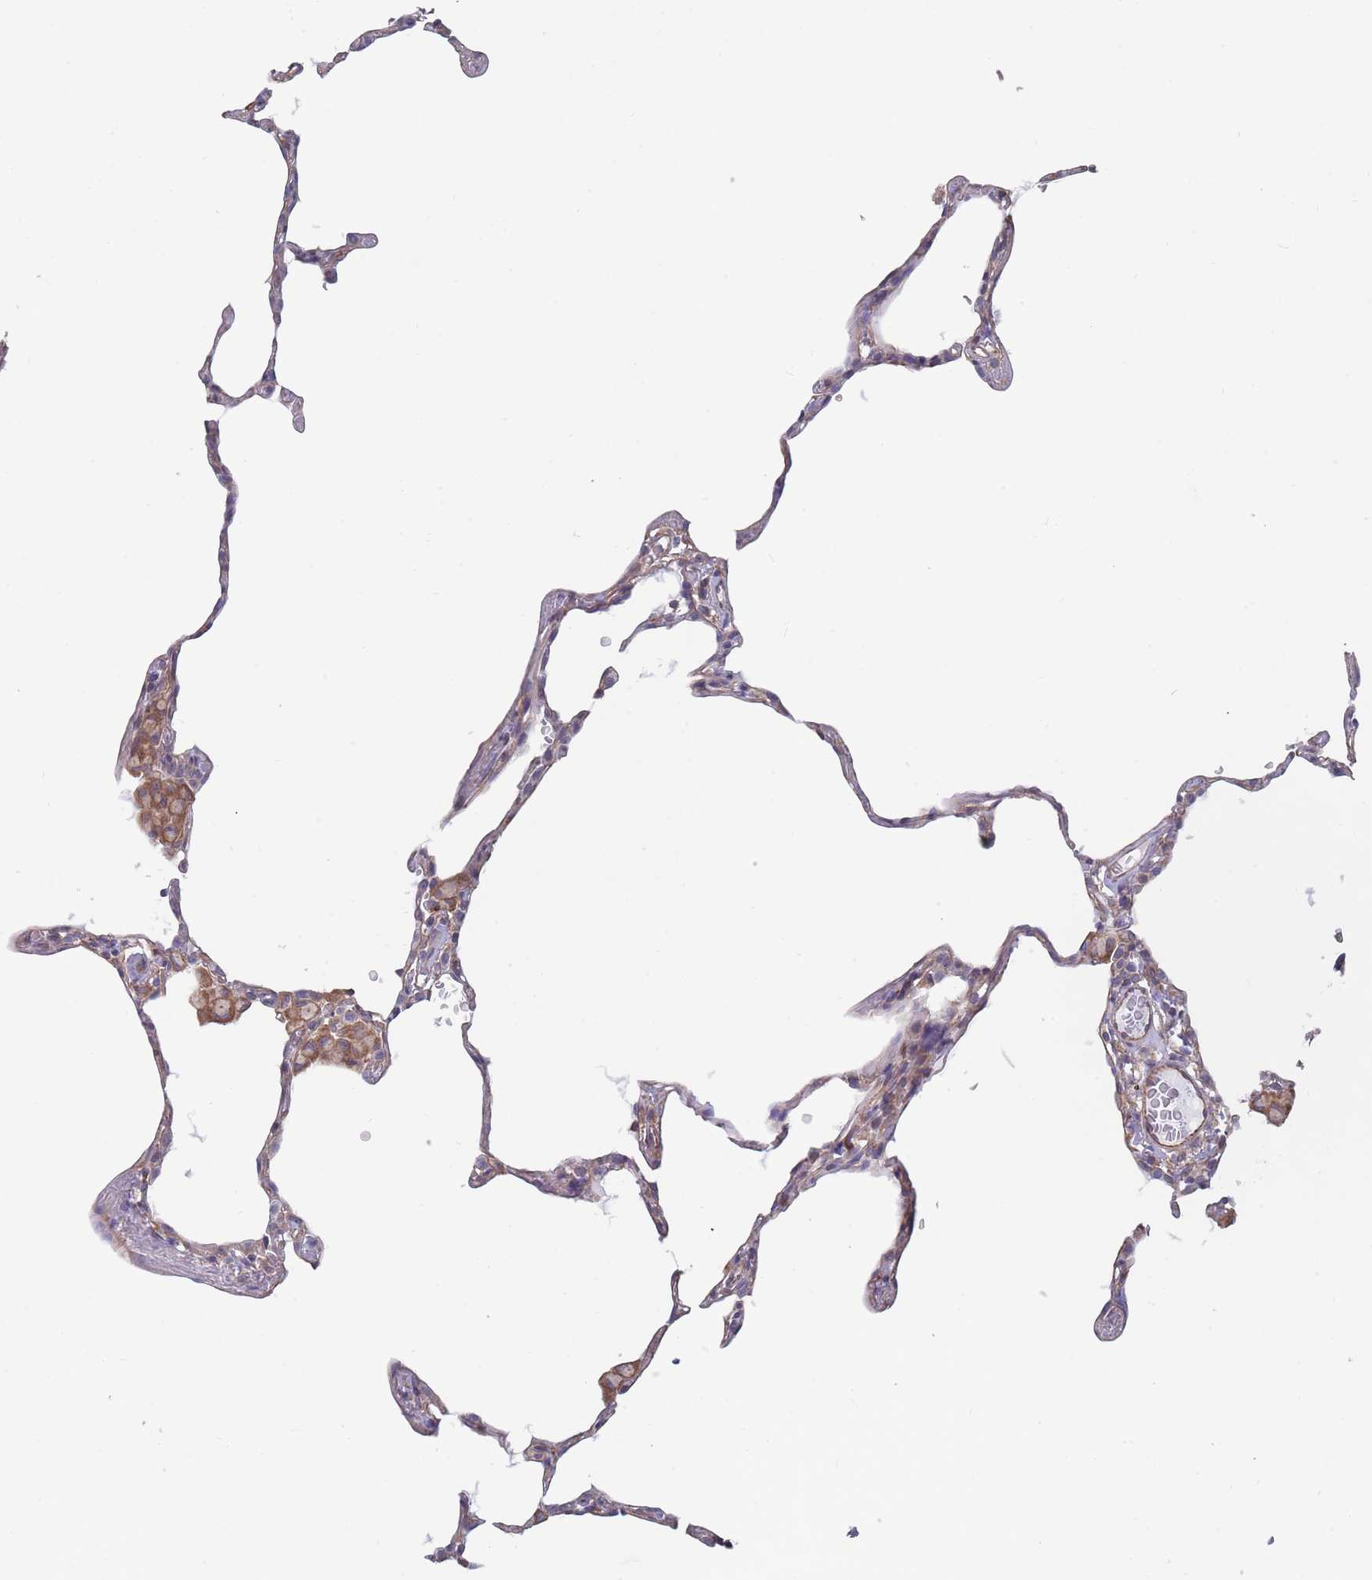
{"staining": {"intensity": "weak", "quantity": "<25%", "location": "cytoplasmic/membranous"}, "tissue": "lung", "cell_type": "Alveolar cells", "image_type": "normal", "snomed": [{"axis": "morphology", "description": "Normal tissue, NOS"}, {"axis": "topography", "description": "Lung"}], "caption": "Lung stained for a protein using immunohistochemistry (IHC) displays no staining alveolar cells.", "gene": "SLC1A6", "patient": {"sex": "female", "age": 57}}